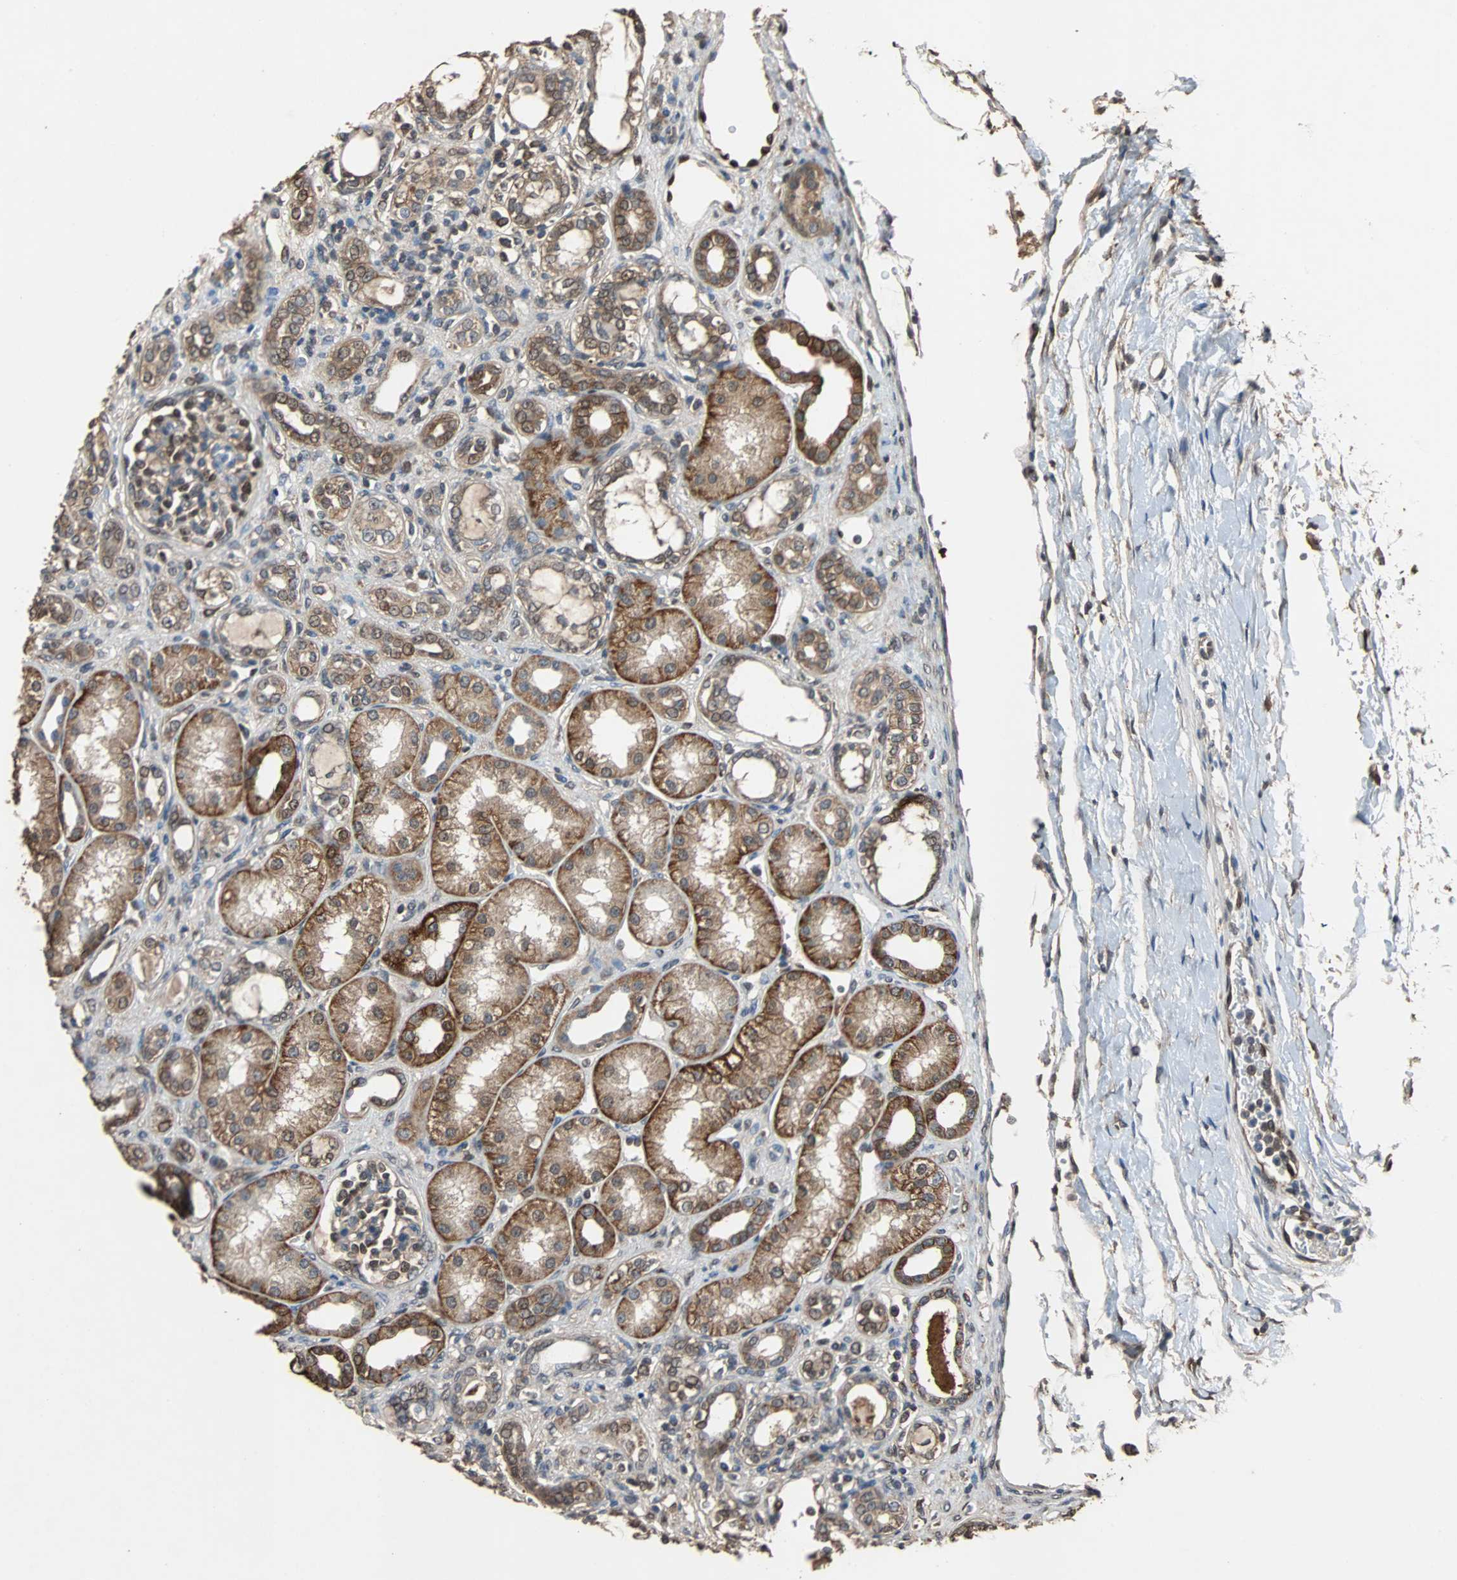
{"staining": {"intensity": "moderate", "quantity": "25%-75%", "location": "cytoplasmic/membranous,nuclear"}, "tissue": "kidney", "cell_type": "Cells in glomeruli", "image_type": "normal", "snomed": [{"axis": "morphology", "description": "Normal tissue, NOS"}, {"axis": "topography", "description": "Kidney"}], "caption": "Moderate cytoplasmic/membranous,nuclear expression for a protein is appreciated in about 25%-75% of cells in glomeruli of unremarkable kidney using immunohistochemistry (IHC).", "gene": "NDRG1", "patient": {"sex": "male", "age": 7}}